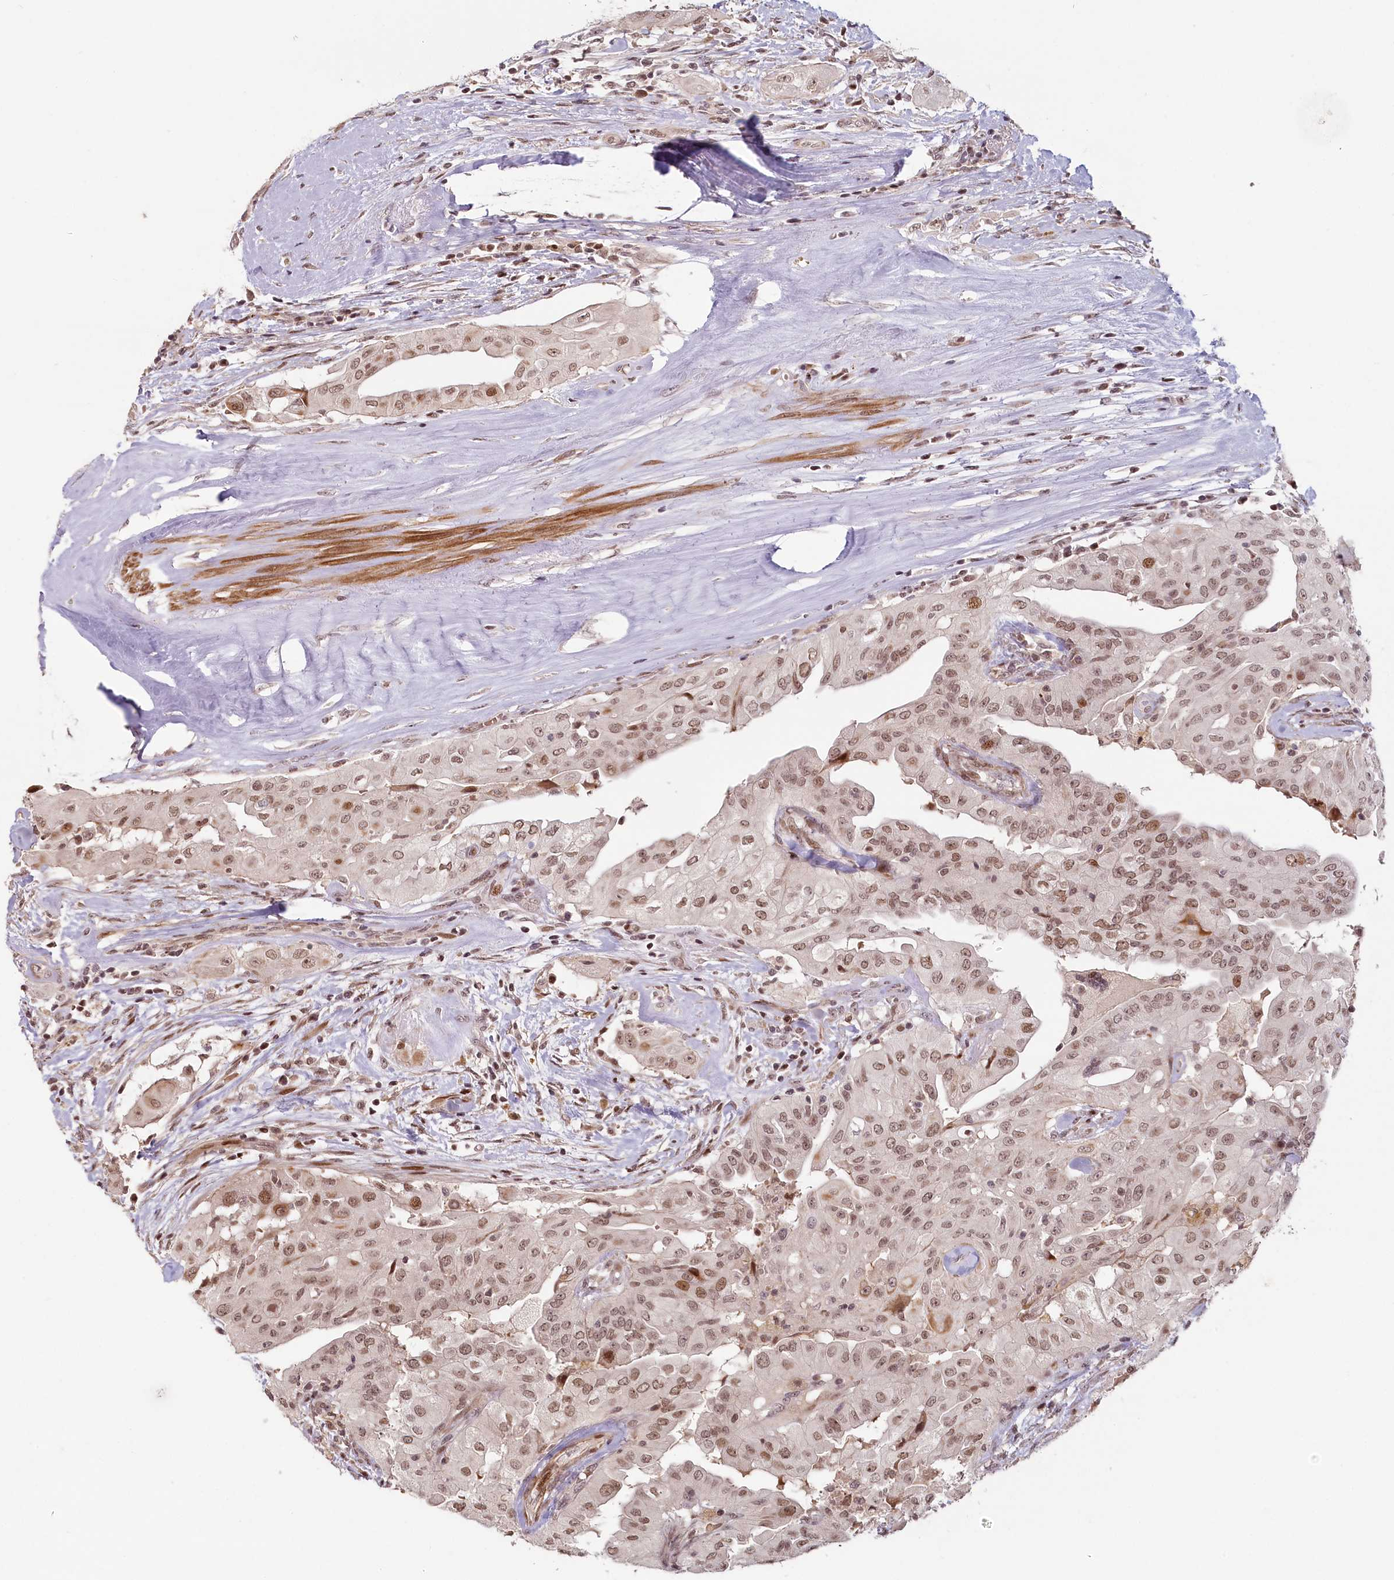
{"staining": {"intensity": "moderate", "quantity": ">75%", "location": "nuclear"}, "tissue": "thyroid cancer", "cell_type": "Tumor cells", "image_type": "cancer", "snomed": [{"axis": "morphology", "description": "Papillary adenocarcinoma, NOS"}, {"axis": "topography", "description": "Thyroid gland"}], "caption": "A histopathology image of thyroid cancer (papillary adenocarcinoma) stained for a protein demonstrates moderate nuclear brown staining in tumor cells.", "gene": "FAM204A", "patient": {"sex": "female", "age": 59}}